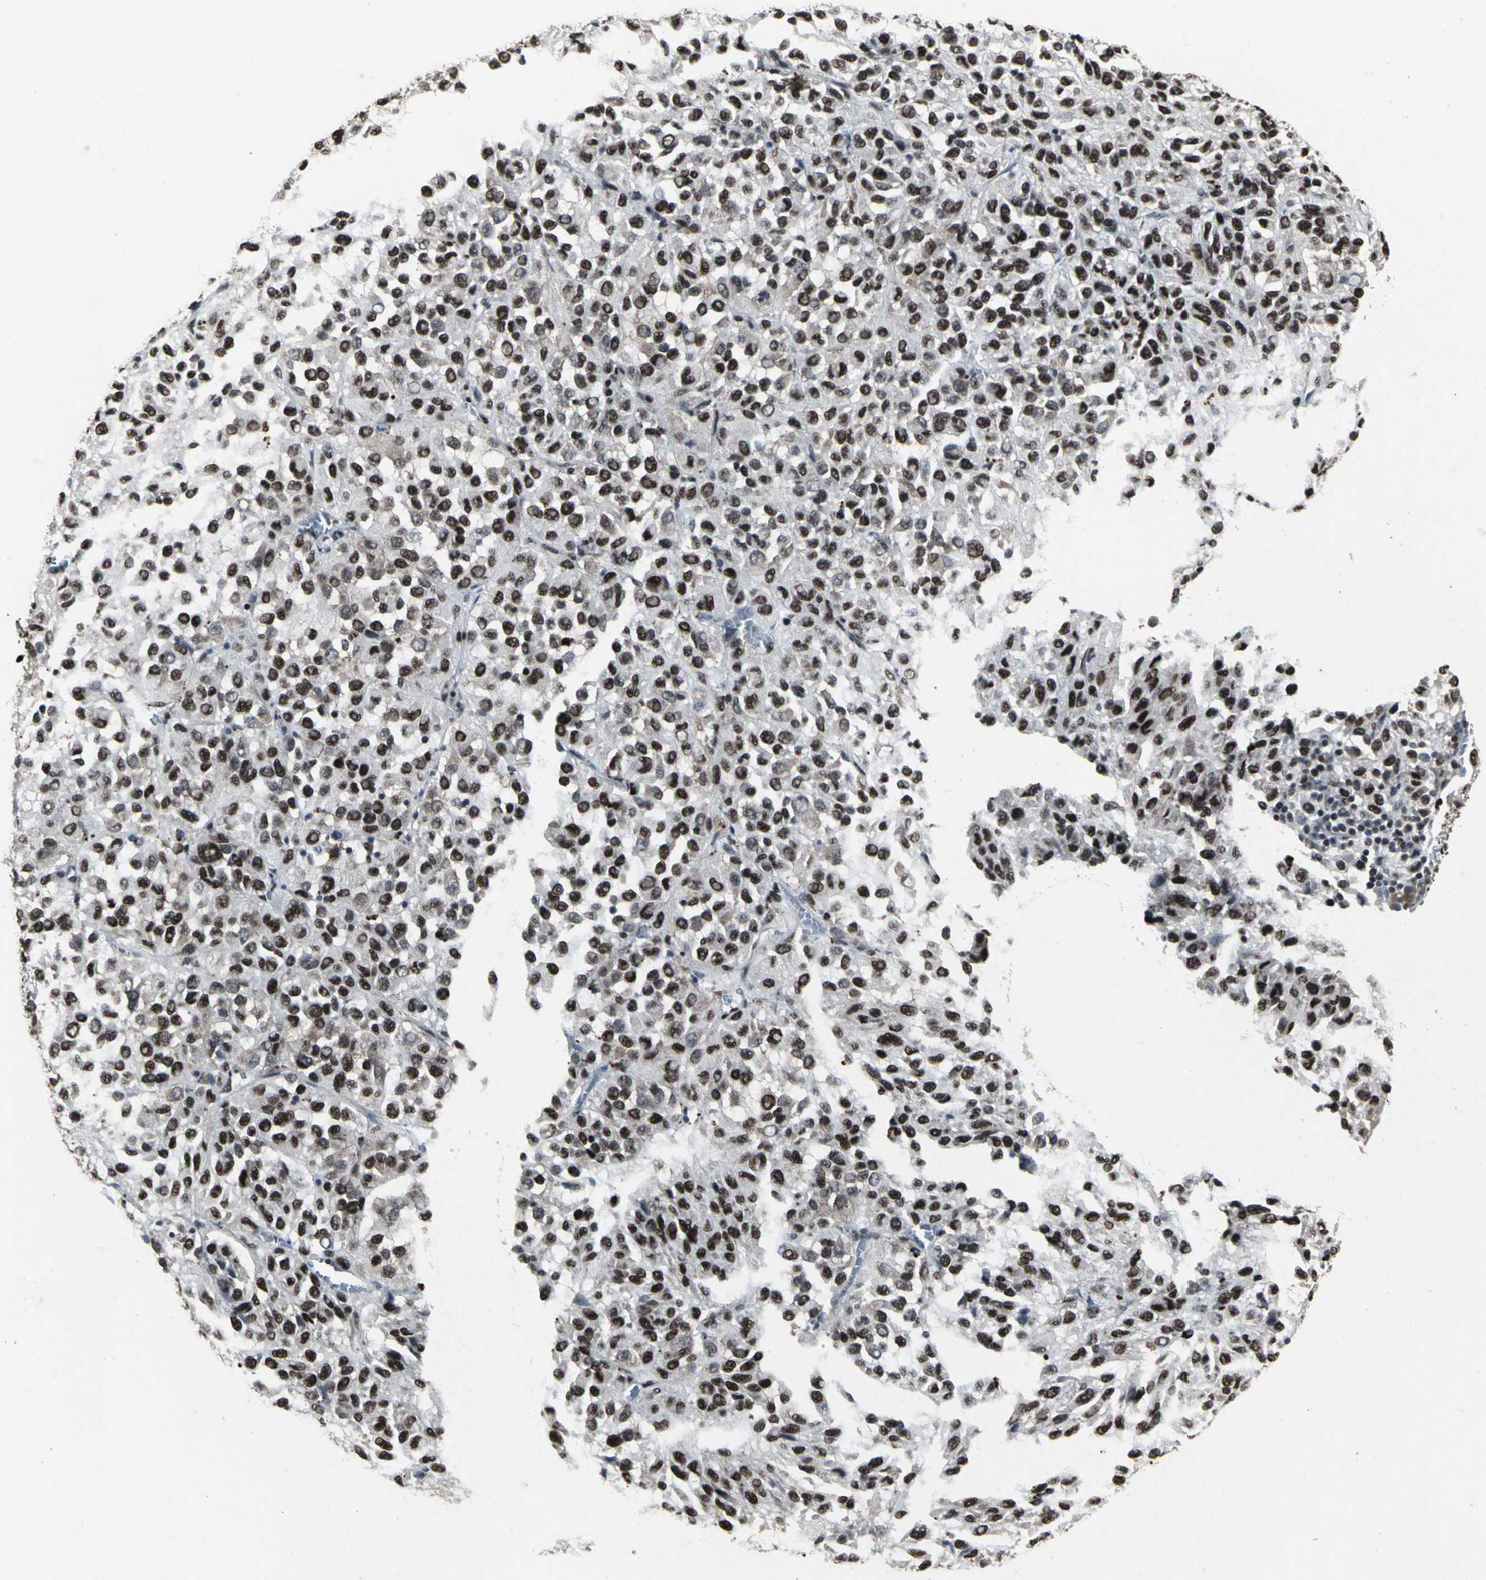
{"staining": {"intensity": "strong", "quantity": ">75%", "location": "nuclear"}, "tissue": "melanoma", "cell_type": "Tumor cells", "image_type": "cancer", "snomed": [{"axis": "morphology", "description": "Malignant melanoma, Metastatic site"}, {"axis": "topography", "description": "Lung"}], "caption": "Melanoma stained with DAB IHC exhibits high levels of strong nuclear staining in approximately >75% of tumor cells. The protein of interest is shown in brown color, while the nuclei are stained blue.", "gene": "SRF", "patient": {"sex": "male", "age": 64}}